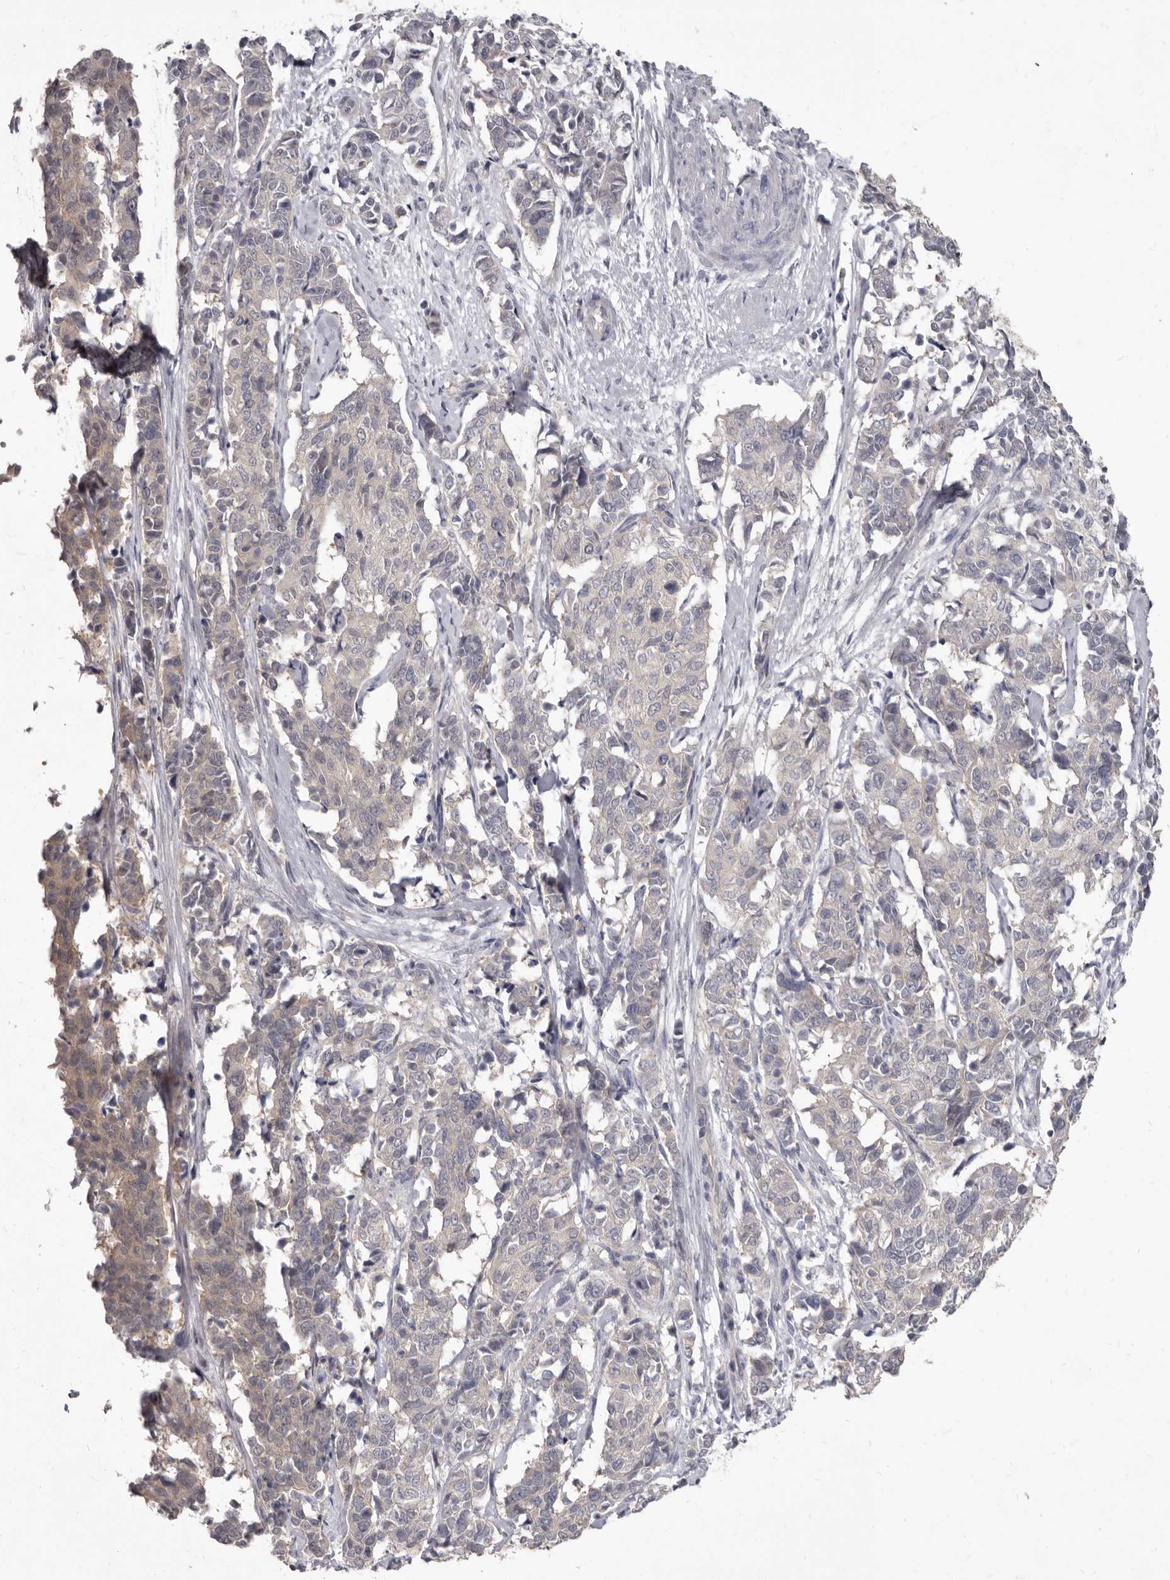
{"staining": {"intensity": "weak", "quantity": "<25%", "location": "cytoplasmic/membranous"}, "tissue": "cervical cancer", "cell_type": "Tumor cells", "image_type": "cancer", "snomed": [{"axis": "morphology", "description": "Normal tissue, NOS"}, {"axis": "morphology", "description": "Squamous cell carcinoma, NOS"}, {"axis": "topography", "description": "Cervix"}], "caption": "The immunohistochemistry histopathology image has no significant expression in tumor cells of cervical cancer (squamous cell carcinoma) tissue. Brightfield microscopy of immunohistochemistry (IHC) stained with DAB (3,3'-diaminobenzidine) (brown) and hematoxylin (blue), captured at high magnification.", "gene": "GSK3B", "patient": {"sex": "female", "age": 35}}